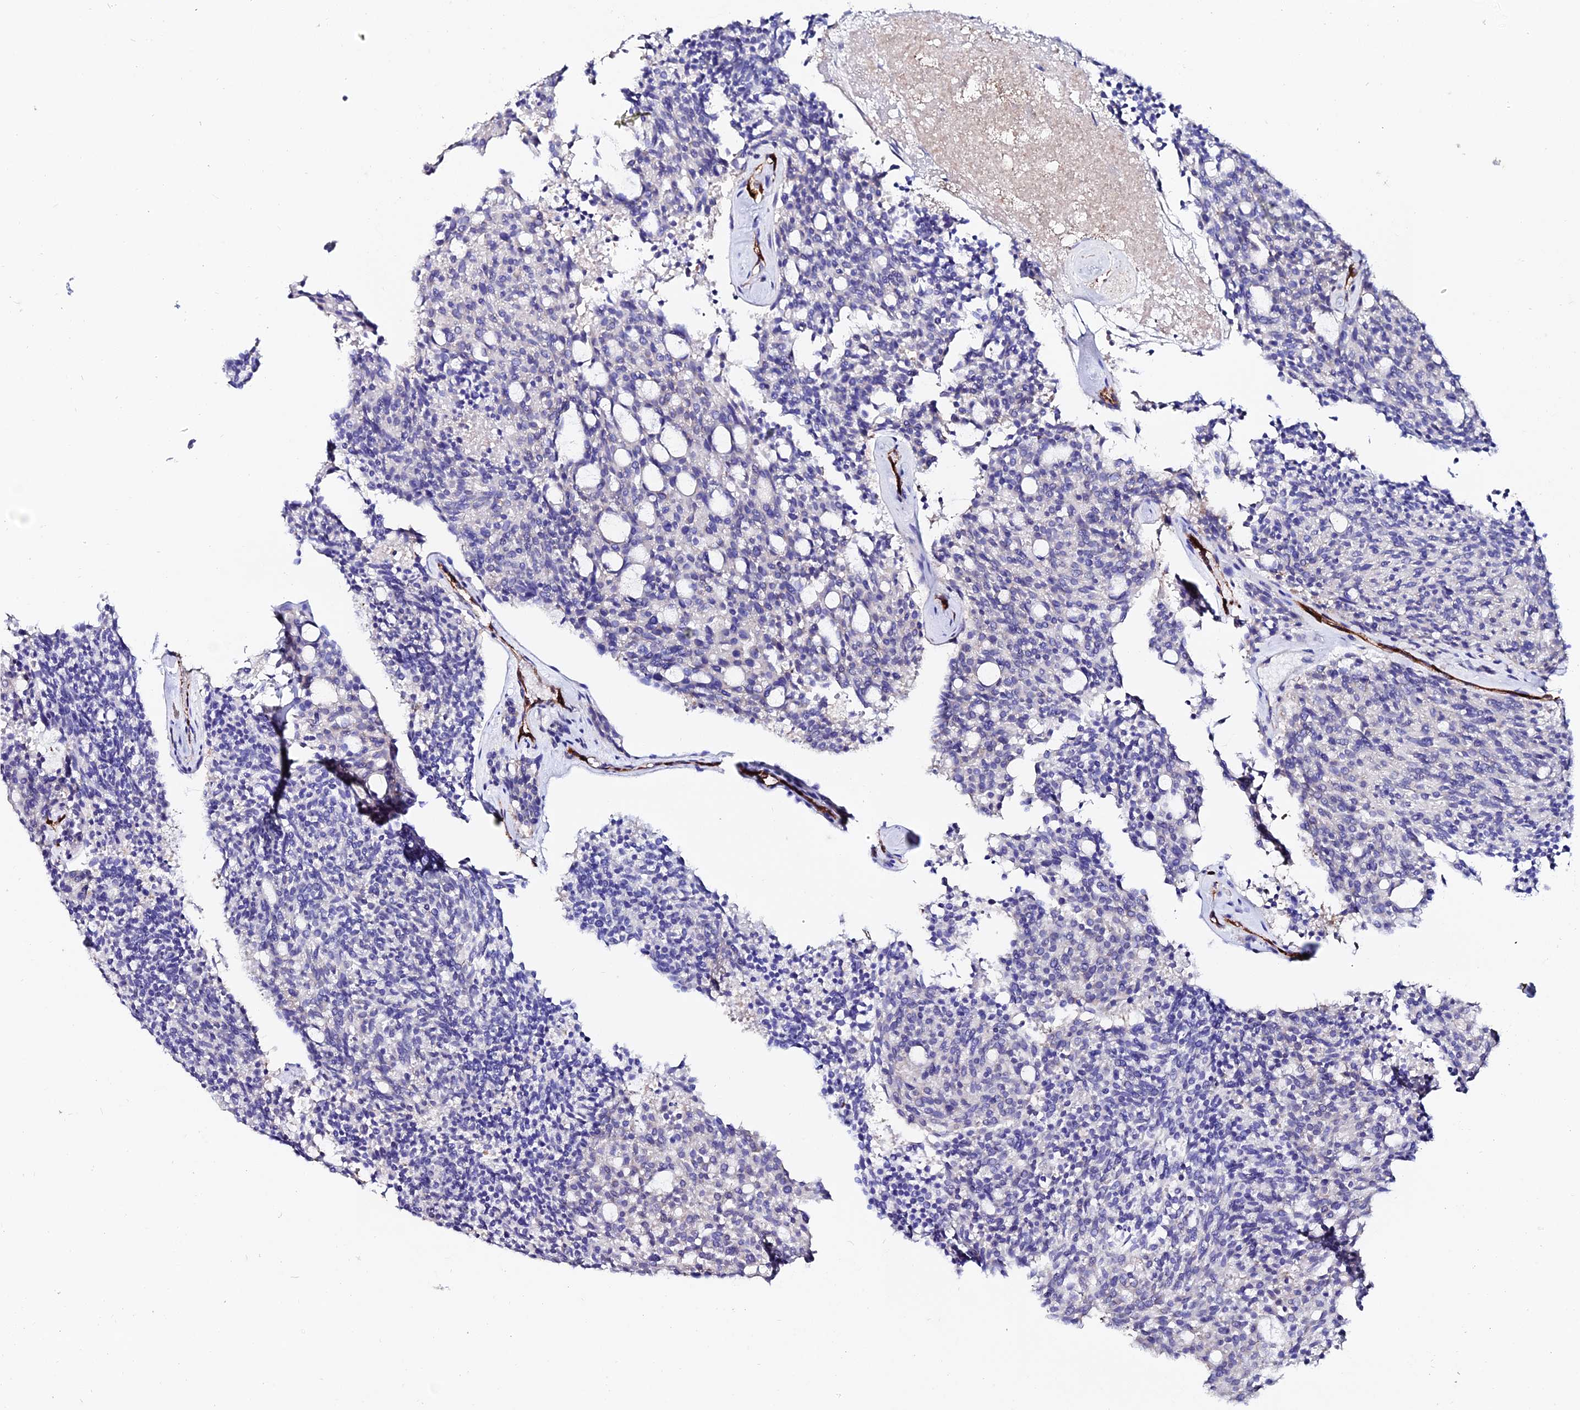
{"staining": {"intensity": "negative", "quantity": "none", "location": "none"}, "tissue": "carcinoid", "cell_type": "Tumor cells", "image_type": "cancer", "snomed": [{"axis": "morphology", "description": "Carcinoid, malignant, NOS"}, {"axis": "topography", "description": "Pancreas"}], "caption": "Immunohistochemistry (IHC) of human carcinoid demonstrates no staining in tumor cells. (Stains: DAB IHC with hematoxylin counter stain, Microscopy: brightfield microscopy at high magnification).", "gene": "ESM1", "patient": {"sex": "female", "age": 54}}